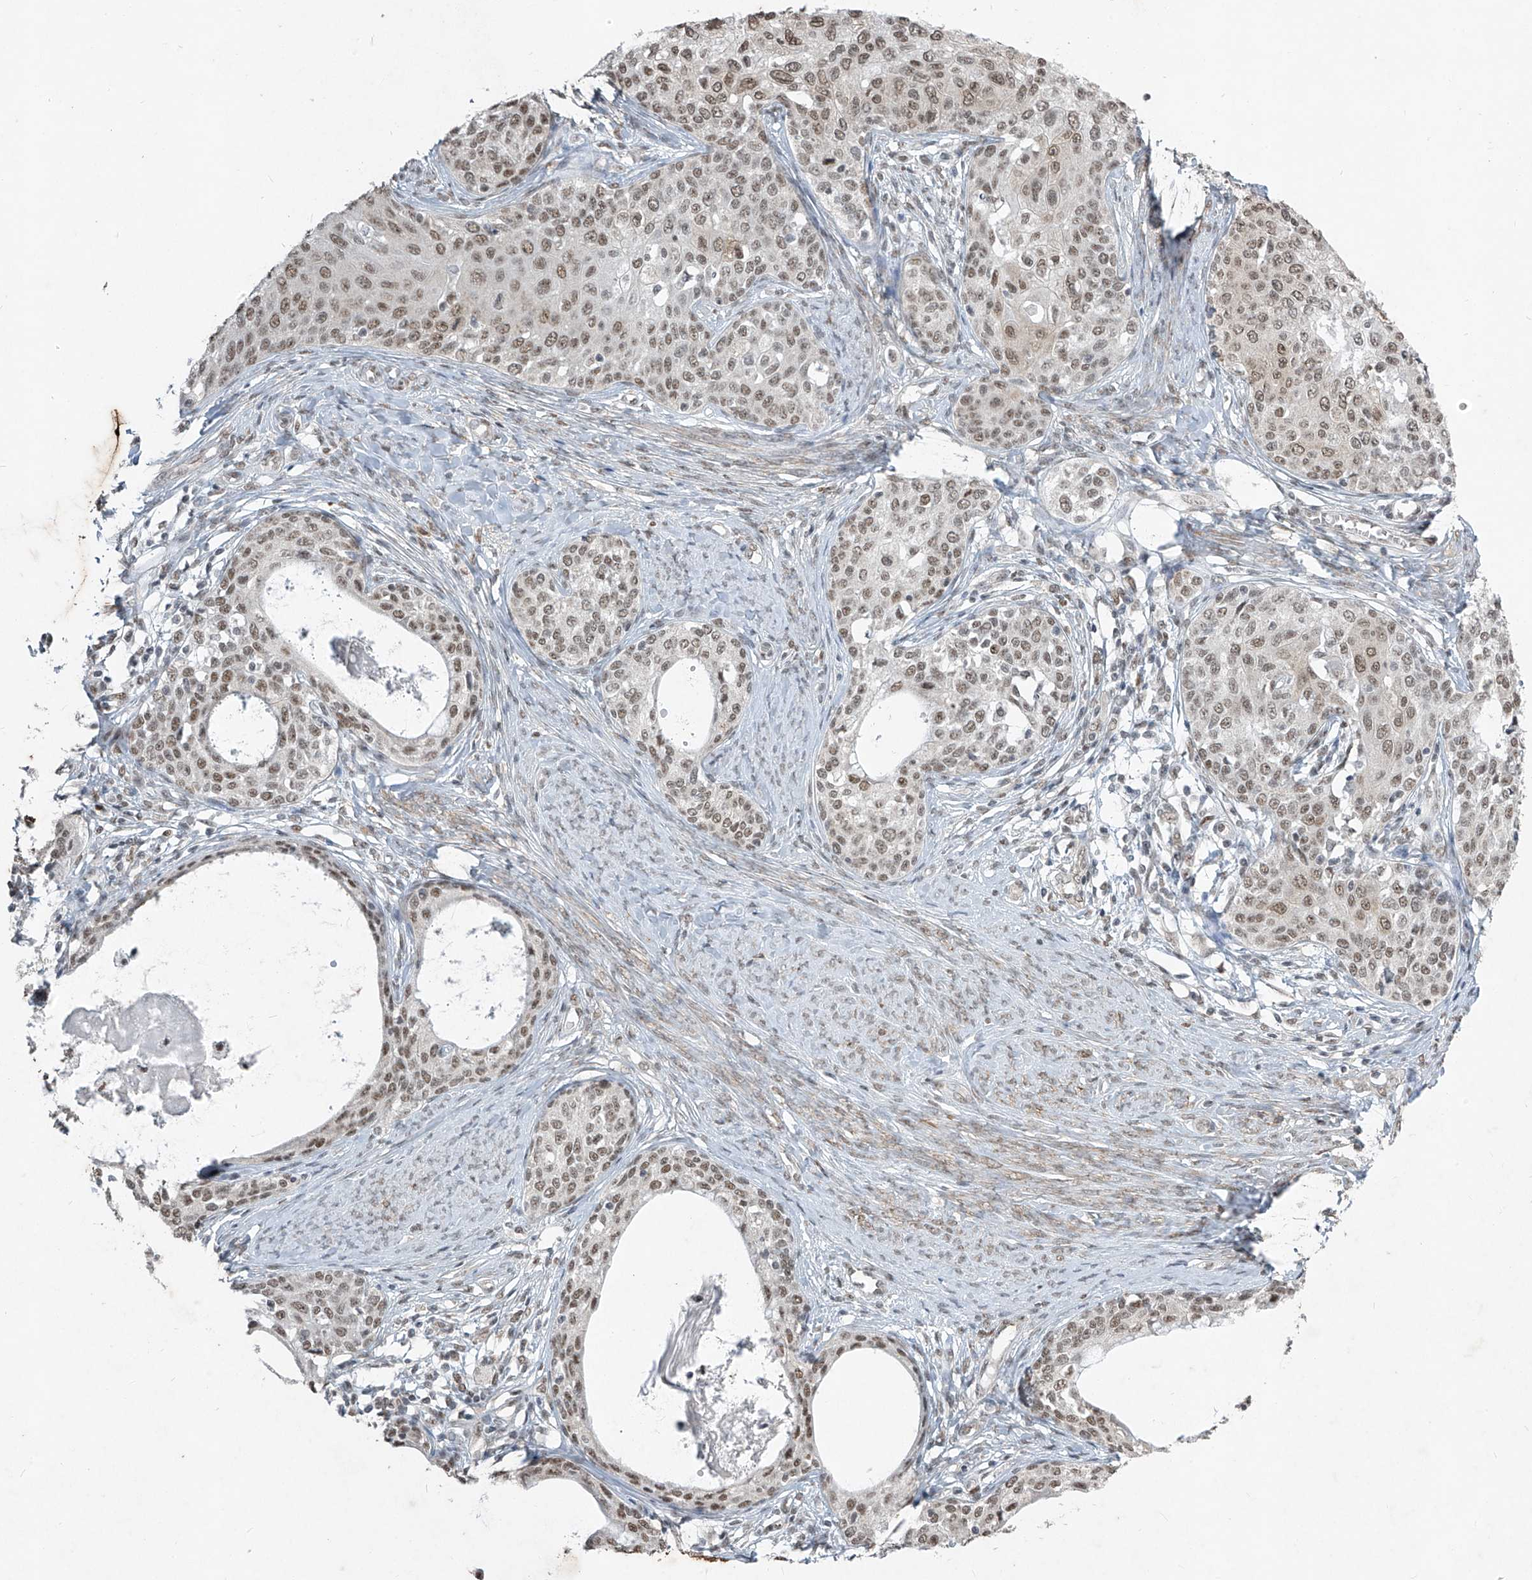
{"staining": {"intensity": "weak", "quantity": "25%-75%", "location": "nuclear"}, "tissue": "cervical cancer", "cell_type": "Tumor cells", "image_type": "cancer", "snomed": [{"axis": "morphology", "description": "Squamous cell carcinoma, NOS"}, {"axis": "morphology", "description": "Adenocarcinoma, NOS"}, {"axis": "topography", "description": "Cervix"}], "caption": "A brown stain labels weak nuclear positivity of a protein in human adenocarcinoma (cervical) tumor cells. The protein of interest is shown in brown color, while the nuclei are stained blue.", "gene": "TFEC", "patient": {"sex": "female", "age": 52}}